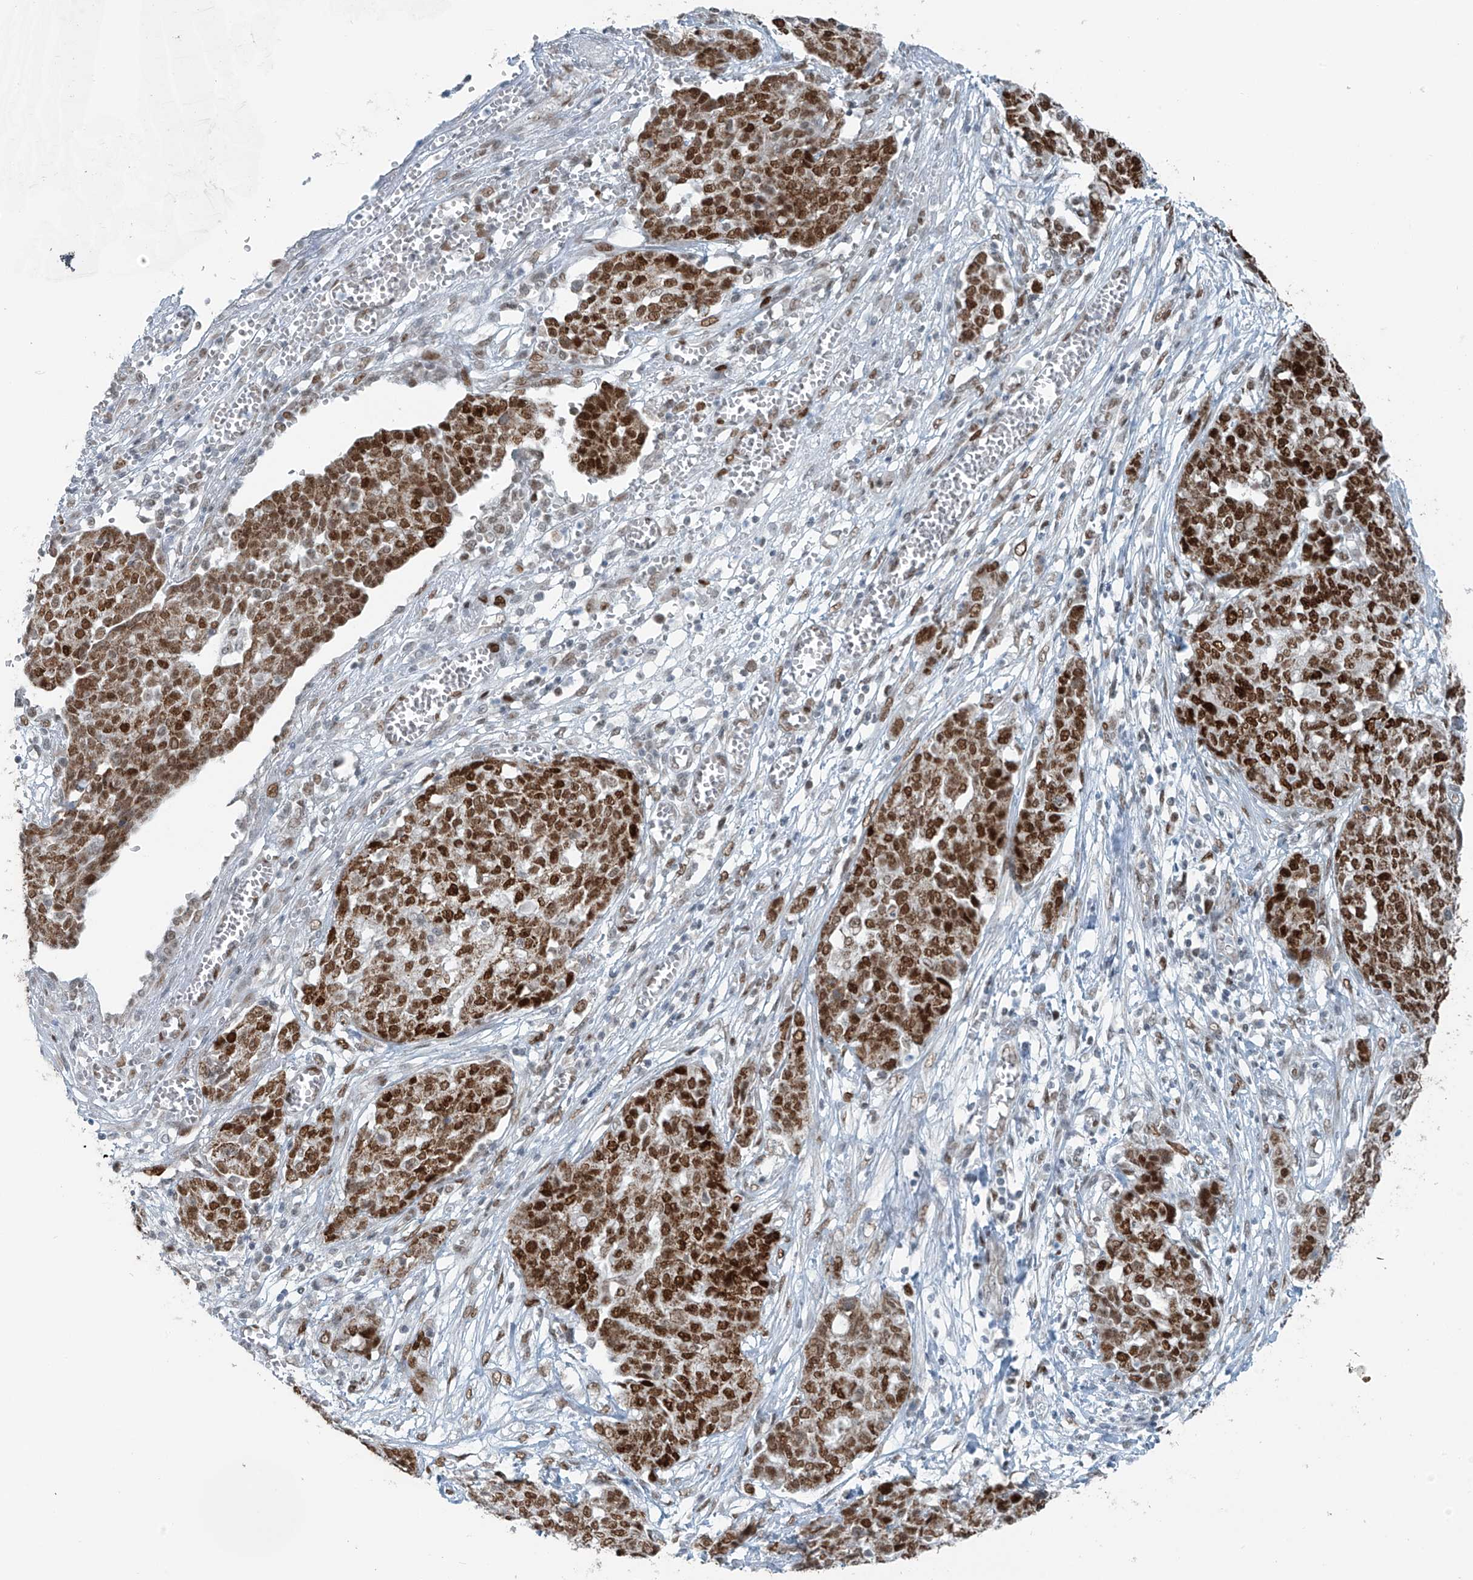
{"staining": {"intensity": "strong", "quantity": ">75%", "location": "nuclear"}, "tissue": "ovarian cancer", "cell_type": "Tumor cells", "image_type": "cancer", "snomed": [{"axis": "morphology", "description": "Cystadenocarcinoma, serous, NOS"}, {"axis": "topography", "description": "Soft tissue"}, {"axis": "topography", "description": "Ovary"}], "caption": "The immunohistochemical stain labels strong nuclear expression in tumor cells of ovarian serous cystadenocarcinoma tissue.", "gene": "WRNIP1", "patient": {"sex": "female", "age": 57}}